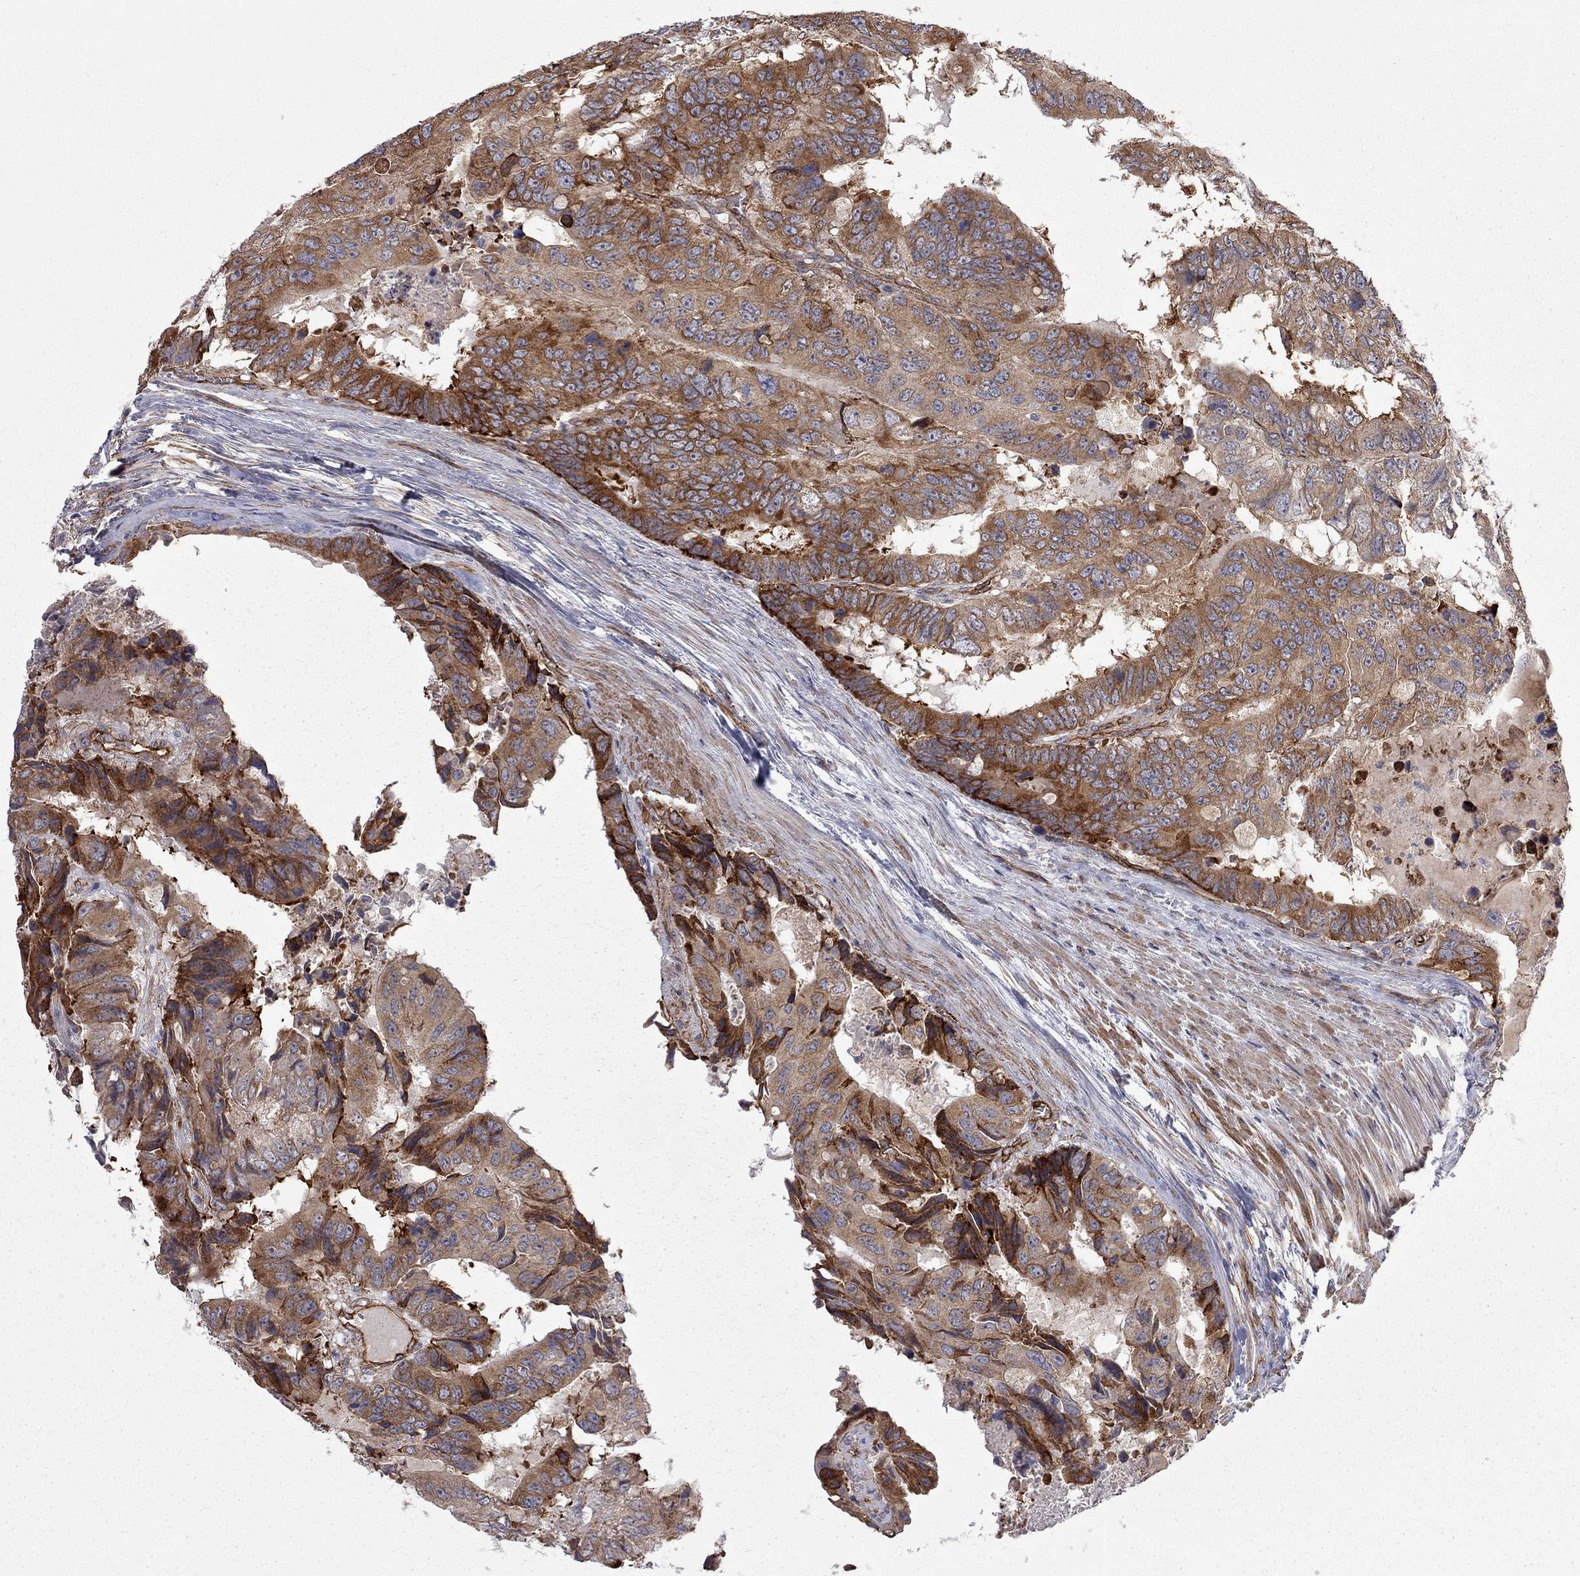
{"staining": {"intensity": "strong", "quantity": "25%-75%", "location": "cytoplasmic/membranous"}, "tissue": "colorectal cancer", "cell_type": "Tumor cells", "image_type": "cancer", "snomed": [{"axis": "morphology", "description": "Adenocarcinoma, NOS"}, {"axis": "topography", "description": "Colon"}], "caption": "DAB (3,3'-diaminobenzidine) immunohistochemical staining of human adenocarcinoma (colorectal) displays strong cytoplasmic/membranous protein staining in approximately 25%-75% of tumor cells. The staining is performed using DAB brown chromogen to label protein expression. The nuclei are counter-stained blue using hematoxylin.", "gene": "EXOC3L2", "patient": {"sex": "male", "age": 79}}